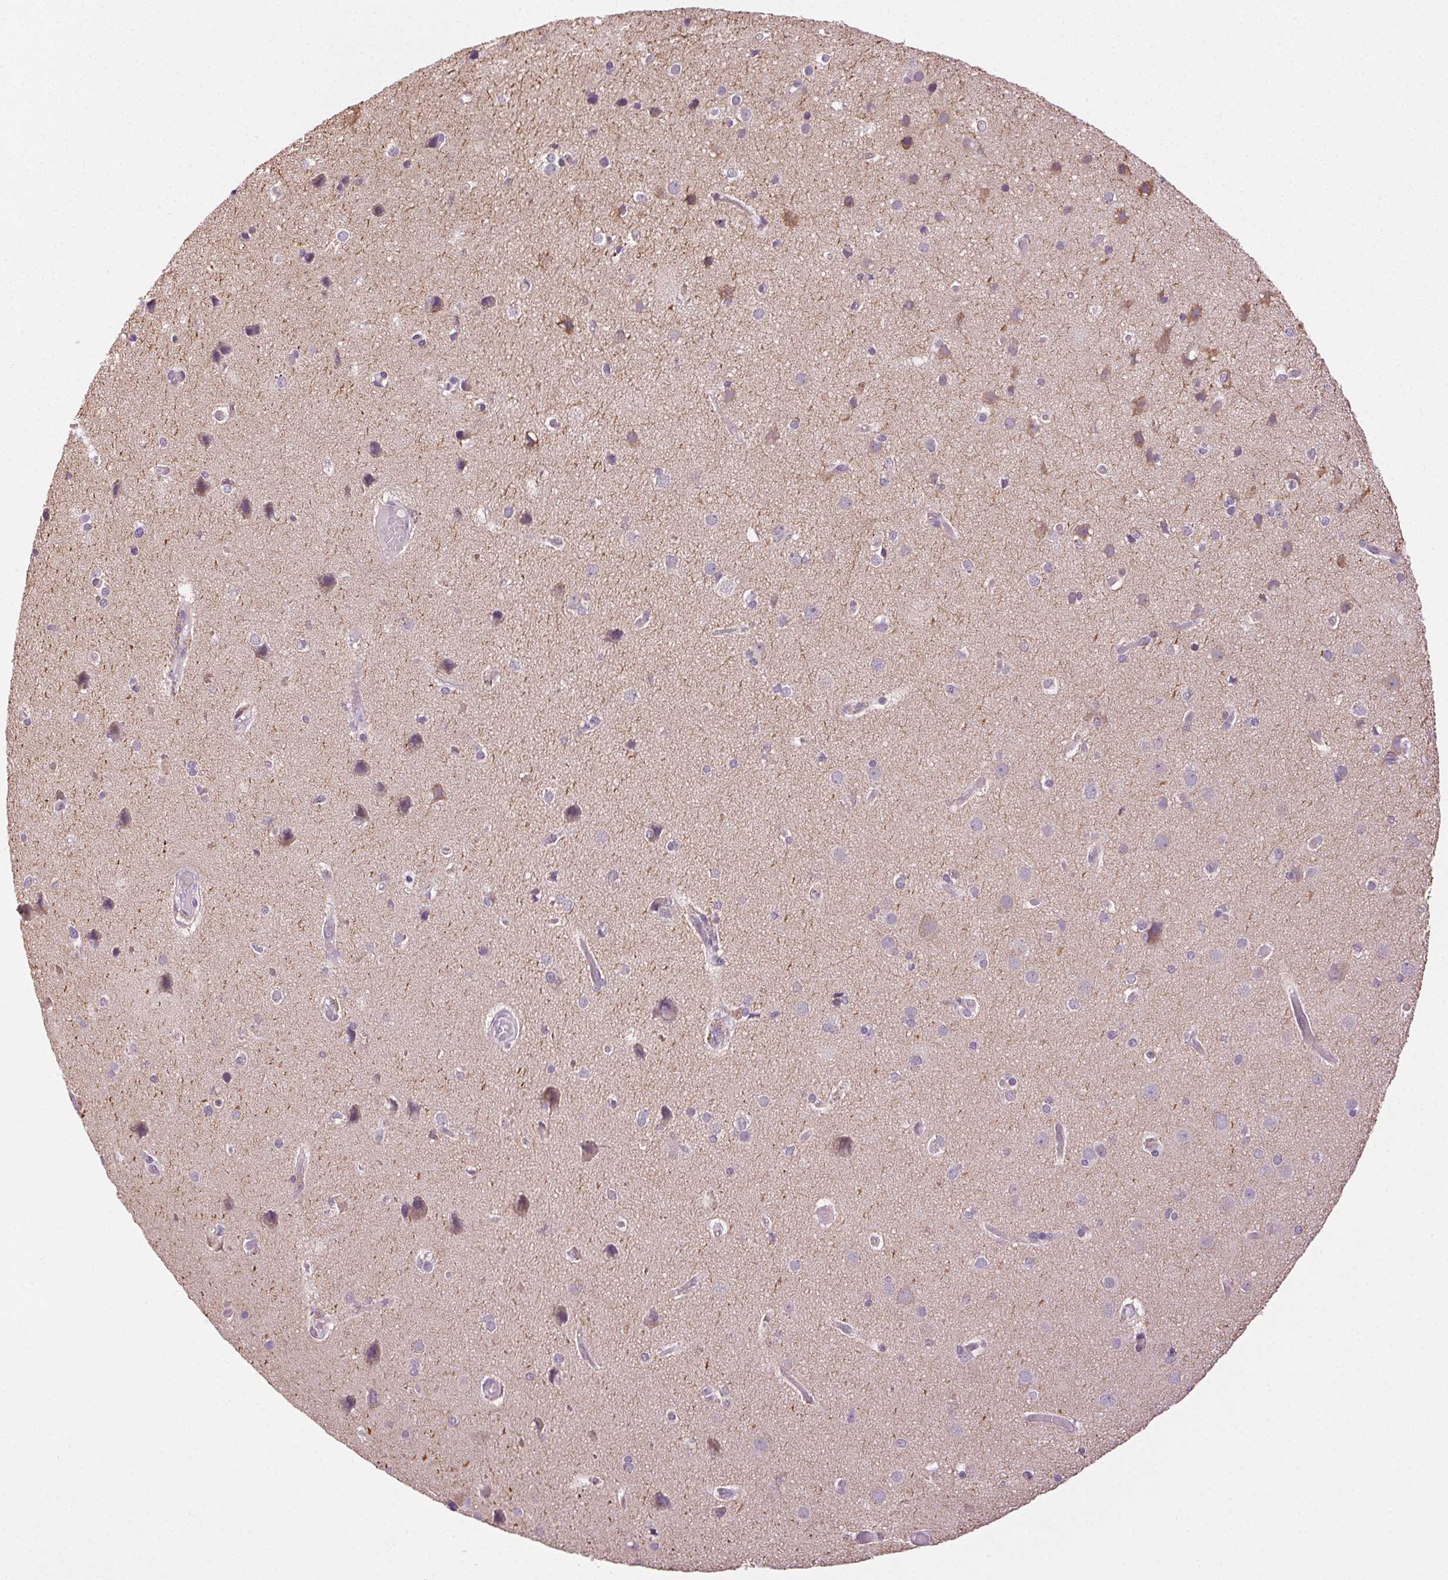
{"staining": {"intensity": "negative", "quantity": "none", "location": "none"}, "tissue": "cerebral cortex", "cell_type": "Endothelial cells", "image_type": "normal", "snomed": [{"axis": "morphology", "description": "Normal tissue, NOS"}, {"axis": "morphology", "description": "Glioma, malignant, High grade"}, {"axis": "topography", "description": "Cerebral cortex"}], "caption": "This image is of unremarkable cerebral cortex stained with immunohistochemistry to label a protein in brown with the nuclei are counter-stained blue. There is no staining in endothelial cells.", "gene": "CLDN10", "patient": {"sex": "male", "age": 71}}